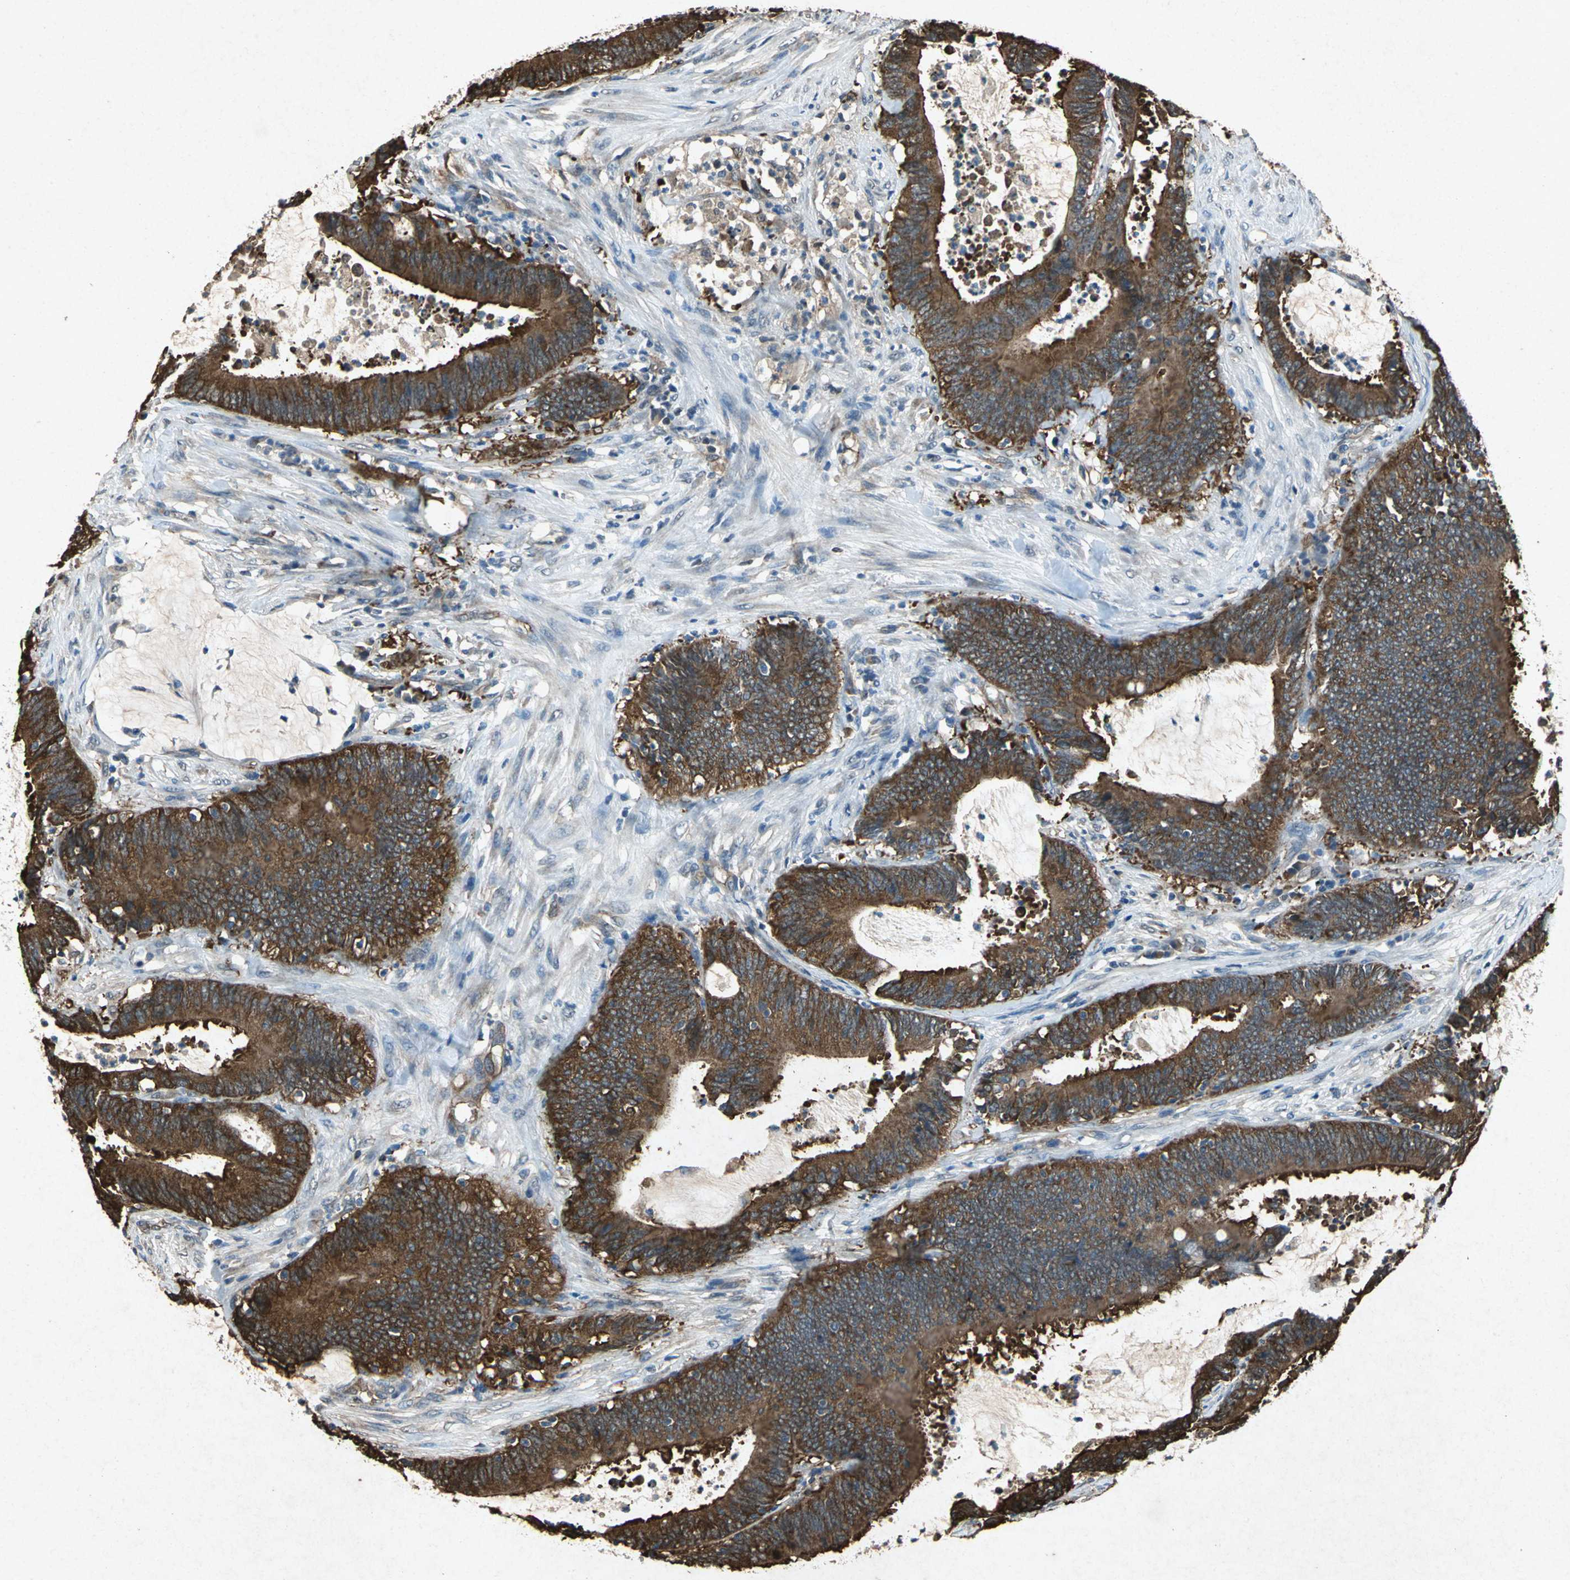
{"staining": {"intensity": "strong", "quantity": ">75%", "location": "cytoplasmic/membranous"}, "tissue": "colorectal cancer", "cell_type": "Tumor cells", "image_type": "cancer", "snomed": [{"axis": "morphology", "description": "Adenocarcinoma, NOS"}, {"axis": "topography", "description": "Rectum"}], "caption": "Immunohistochemical staining of human colorectal adenocarcinoma displays high levels of strong cytoplasmic/membranous positivity in approximately >75% of tumor cells.", "gene": "HSP90AB1", "patient": {"sex": "female", "age": 66}}